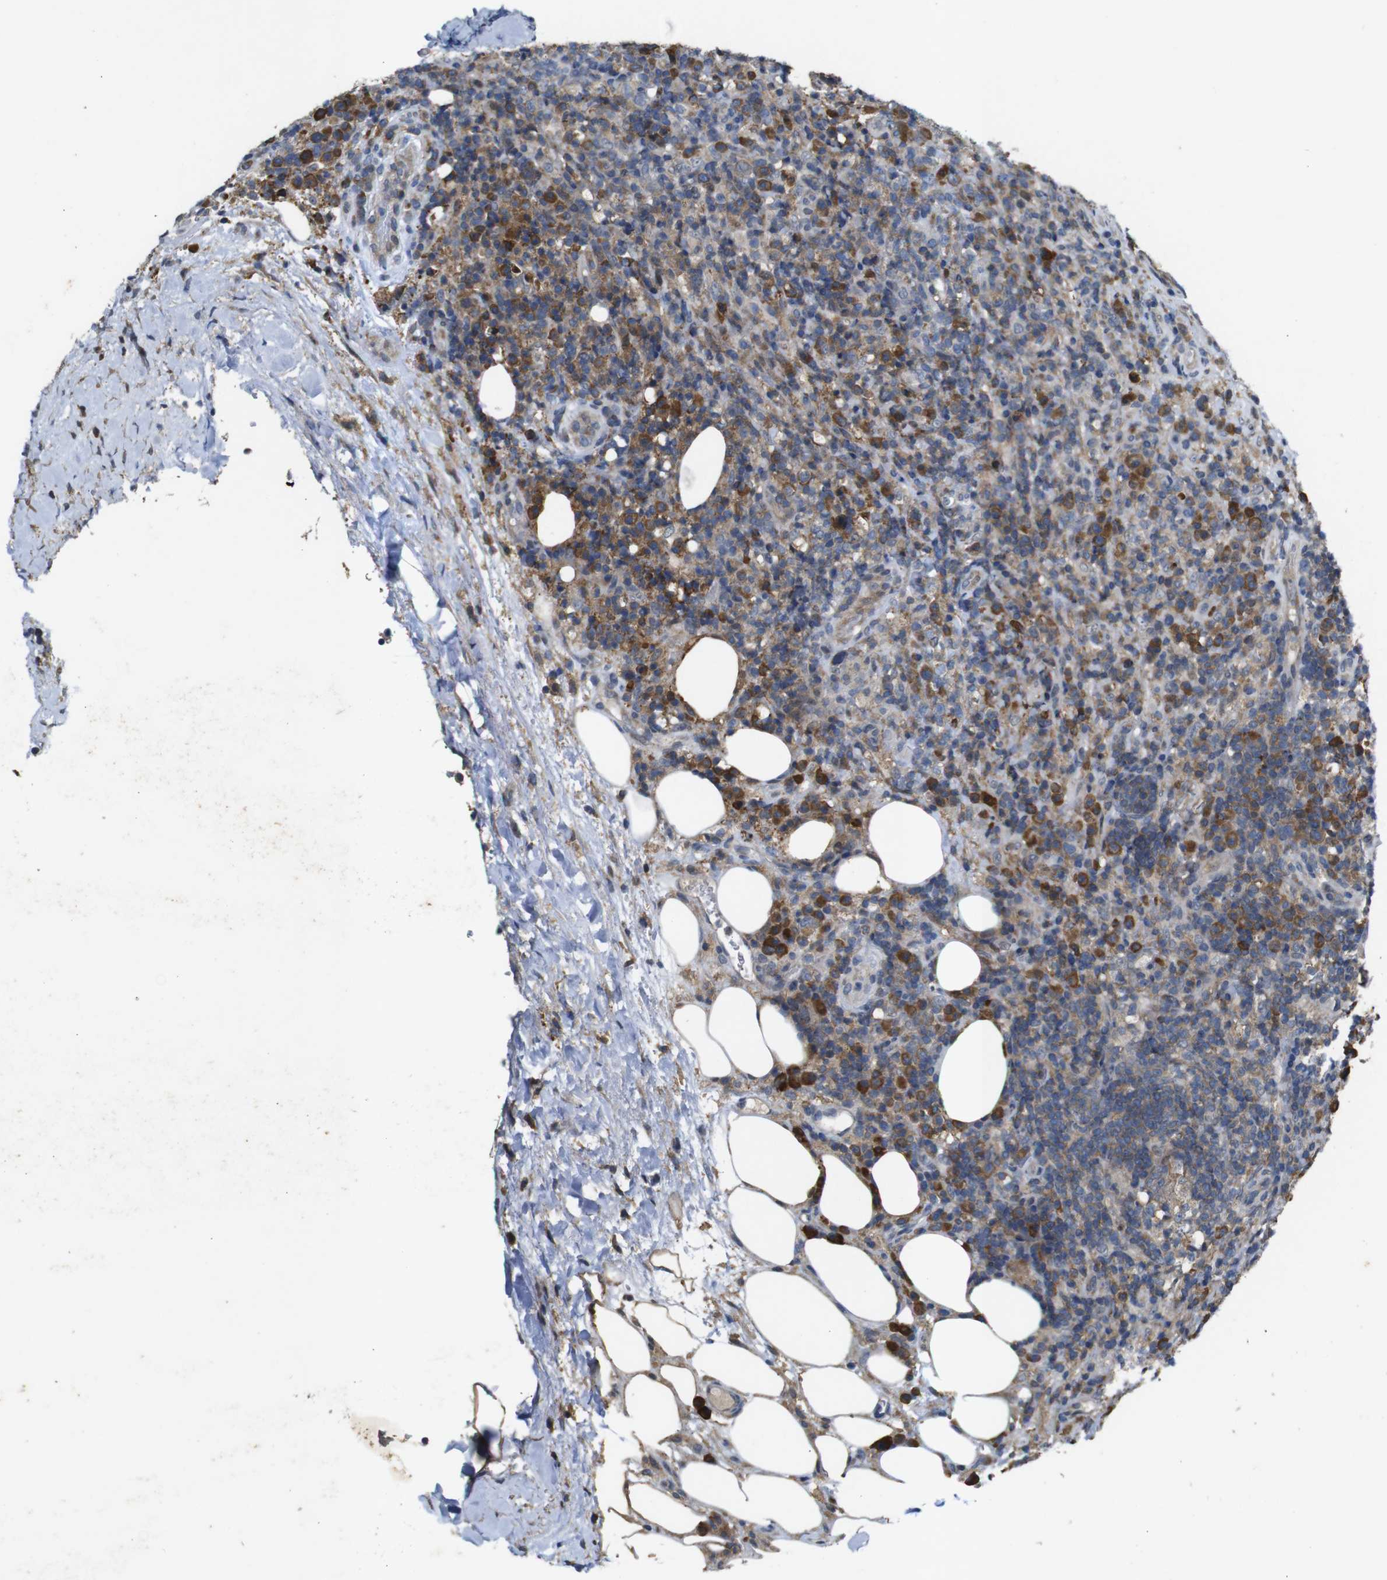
{"staining": {"intensity": "moderate", "quantity": "25%-75%", "location": "cytoplasmic/membranous"}, "tissue": "lymphoma", "cell_type": "Tumor cells", "image_type": "cancer", "snomed": [{"axis": "morphology", "description": "Malignant lymphoma, non-Hodgkin's type, High grade"}, {"axis": "topography", "description": "Lymph node"}], "caption": "About 25%-75% of tumor cells in human malignant lymphoma, non-Hodgkin's type (high-grade) show moderate cytoplasmic/membranous protein positivity as visualized by brown immunohistochemical staining.", "gene": "MAGI2", "patient": {"sex": "female", "age": 76}}